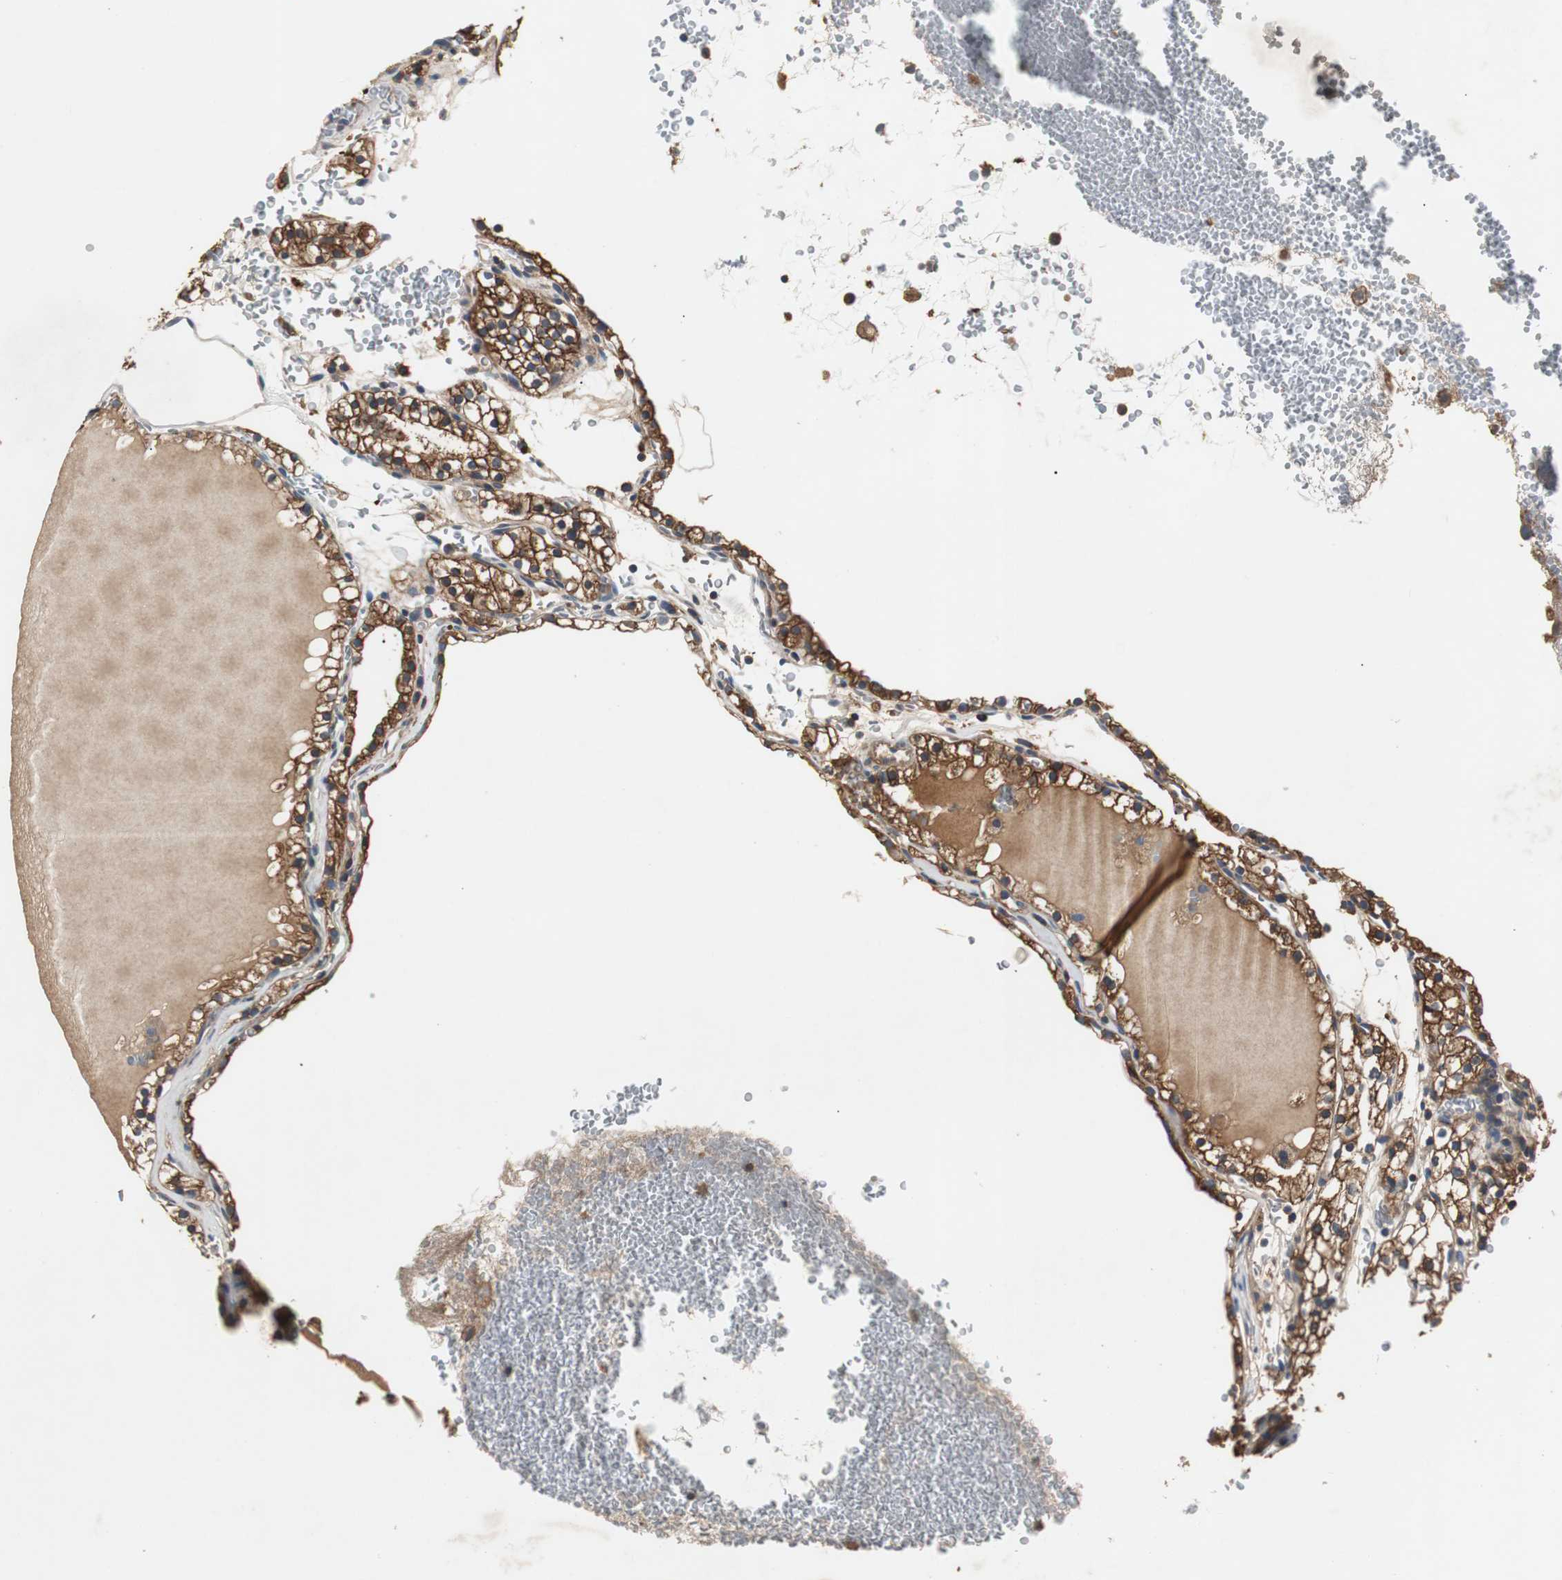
{"staining": {"intensity": "strong", "quantity": ">75%", "location": "cytoplasmic/membranous"}, "tissue": "renal cancer", "cell_type": "Tumor cells", "image_type": "cancer", "snomed": [{"axis": "morphology", "description": "Adenocarcinoma, NOS"}, {"axis": "topography", "description": "Kidney"}], "caption": "A photomicrograph showing strong cytoplasmic/membranous expression in about >75% of tumor cells in renal cancer (adenocarcinoma), as visualized by brown immunohistochemical staining.", "gene": "TNFRSF14", "patient": {"sex": "female", "age": 41}}